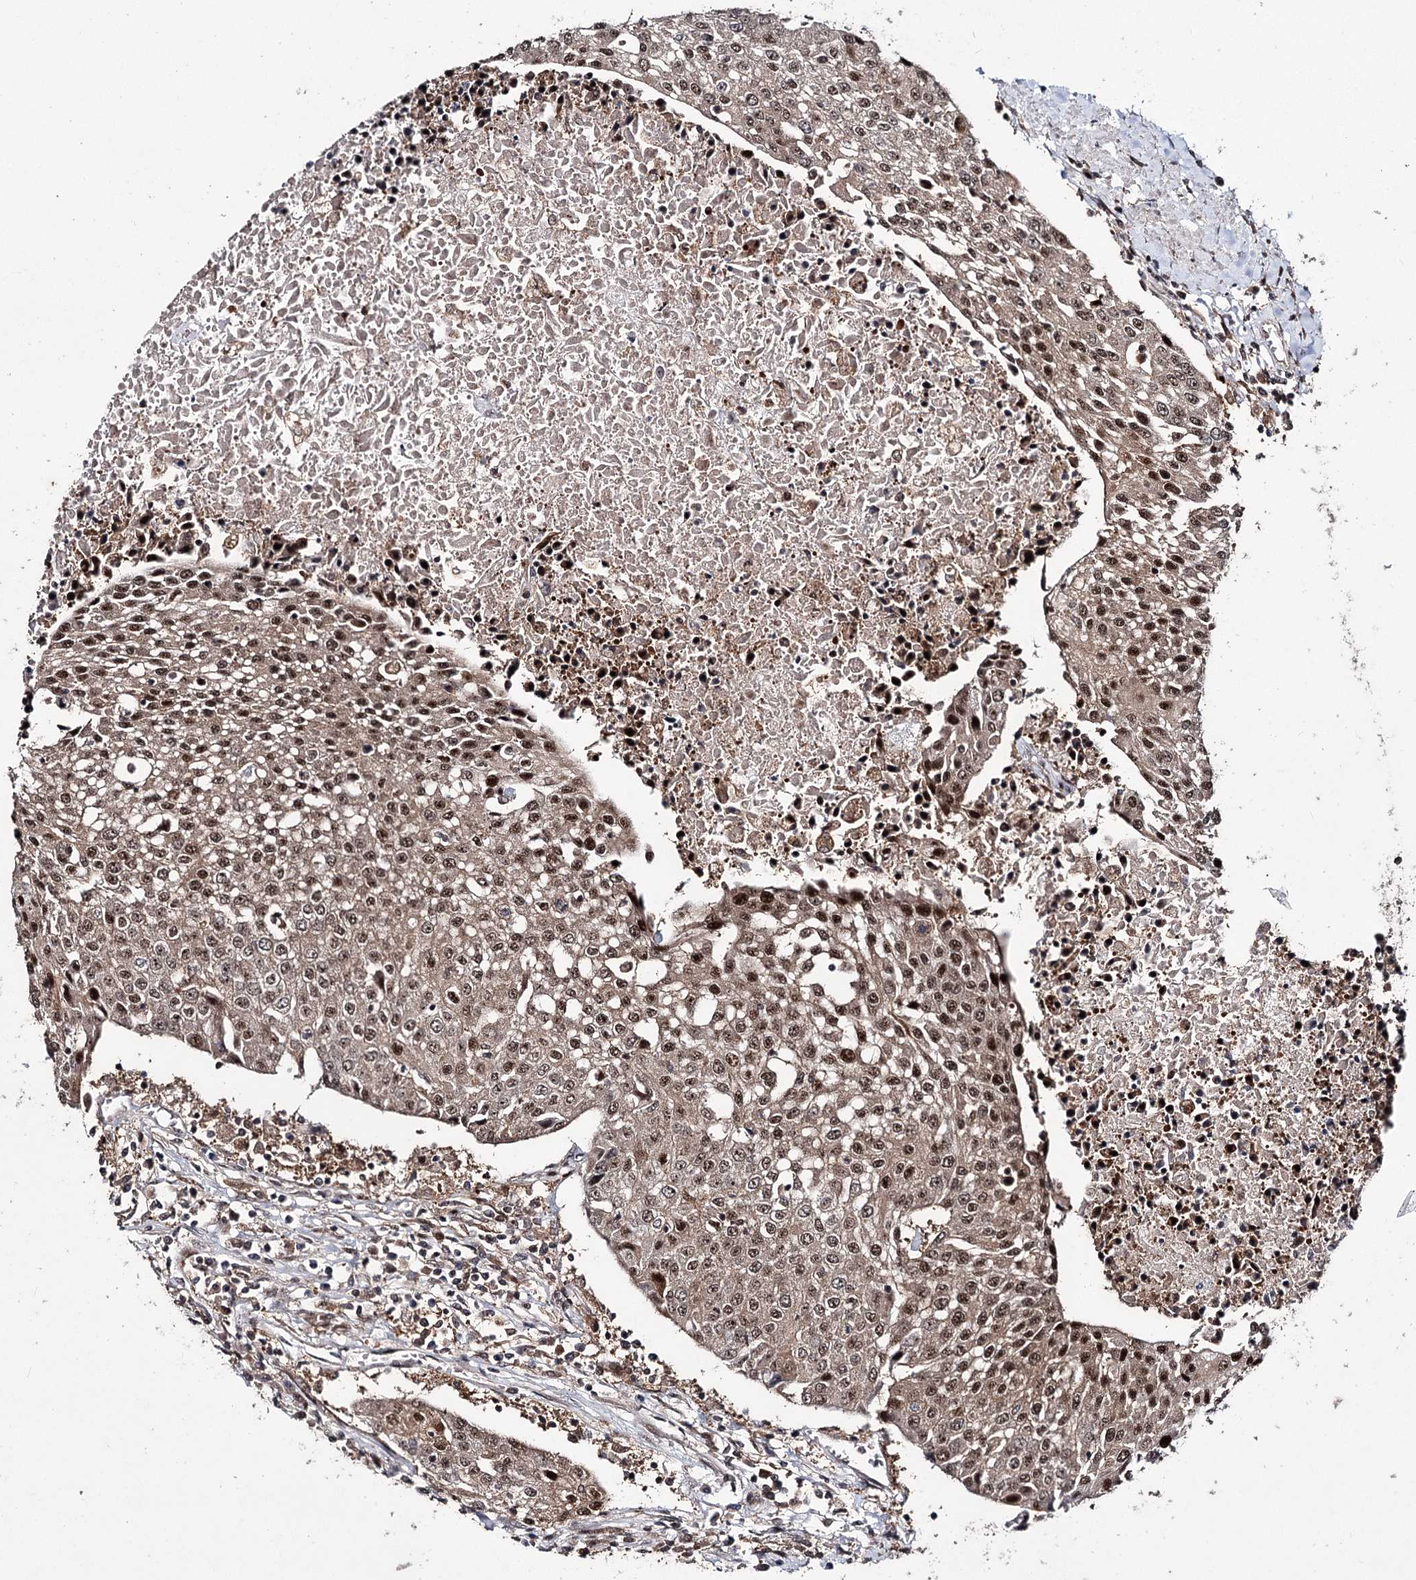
{"staining": {"intensity": "moderate", "quantity": ">75%", "location": "cytoplasmic/membranous,nuclear"}, "tissue": "urothelial cancer", "cell_type": "Tumor cells", "image_type": "cancer", "snomed": [{"axis": "morphology", "description": "Urothelial carcinoma, High grade"}, {"axis": "topography", "description": "Urinary bladder"}], "caption": "The immunohistochemical stain shows moderate cytoplasmic/membranous and nuclear positivity in tumor cells of urothelial carcinoma (high-grade) tissue. (DAB IHC, brown staining for protein, blue staining for nuclei).", "gene": "MKNK2", "patient": {"sex": "female", "age": 85}}